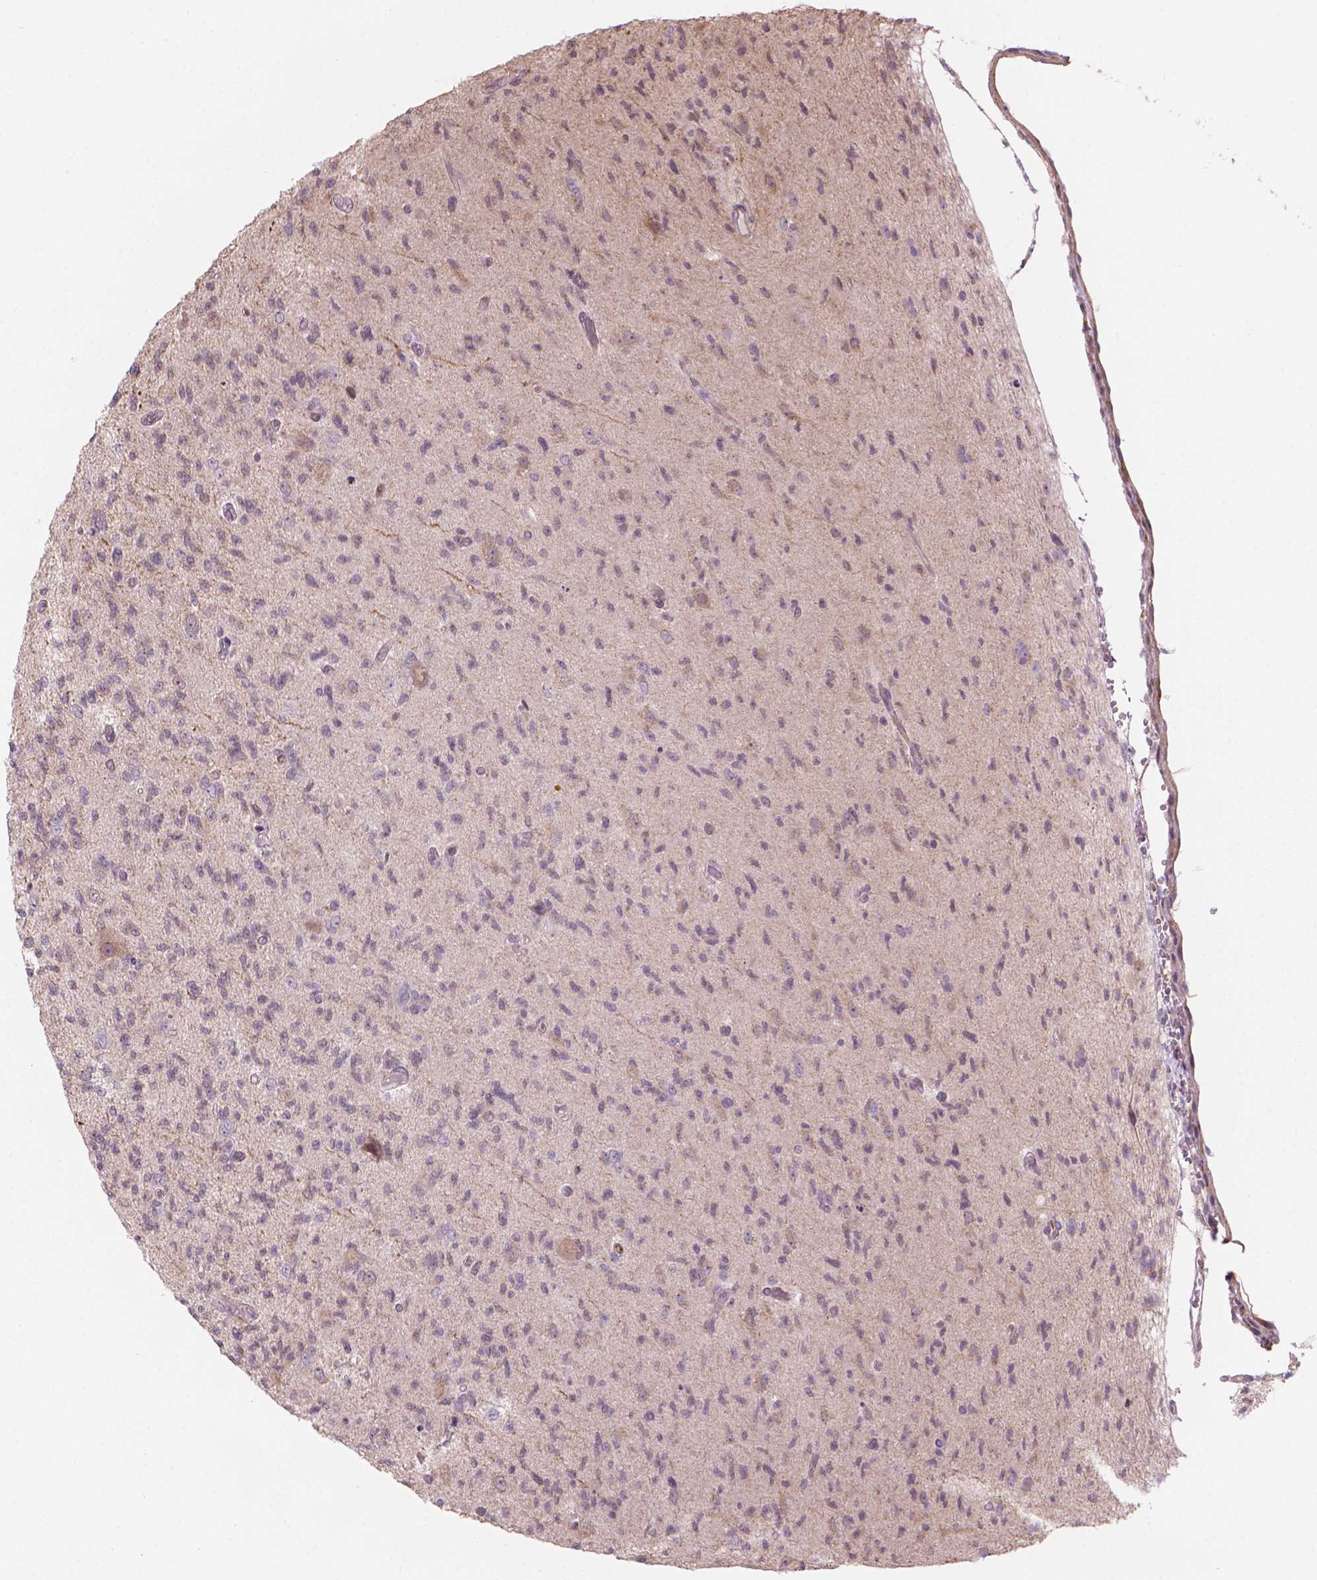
{"staining": {"intensity": "negative", "quantity": "none", "location": "none"}, "tissue": "glioma", "cell_type": "Tumor cells", "image_type": "cancer", "snomed": [{"axis": "morphology", "description": "Glioma, malignant, High grade"}, {"axis": "topography", "description": "Brain"}], "caption": "Glioma was stained to show a protein in brown. There is no significant expression in tumor cells.", "gene": "IFFO1", "patient": {"sex": "male", "age": 56}}